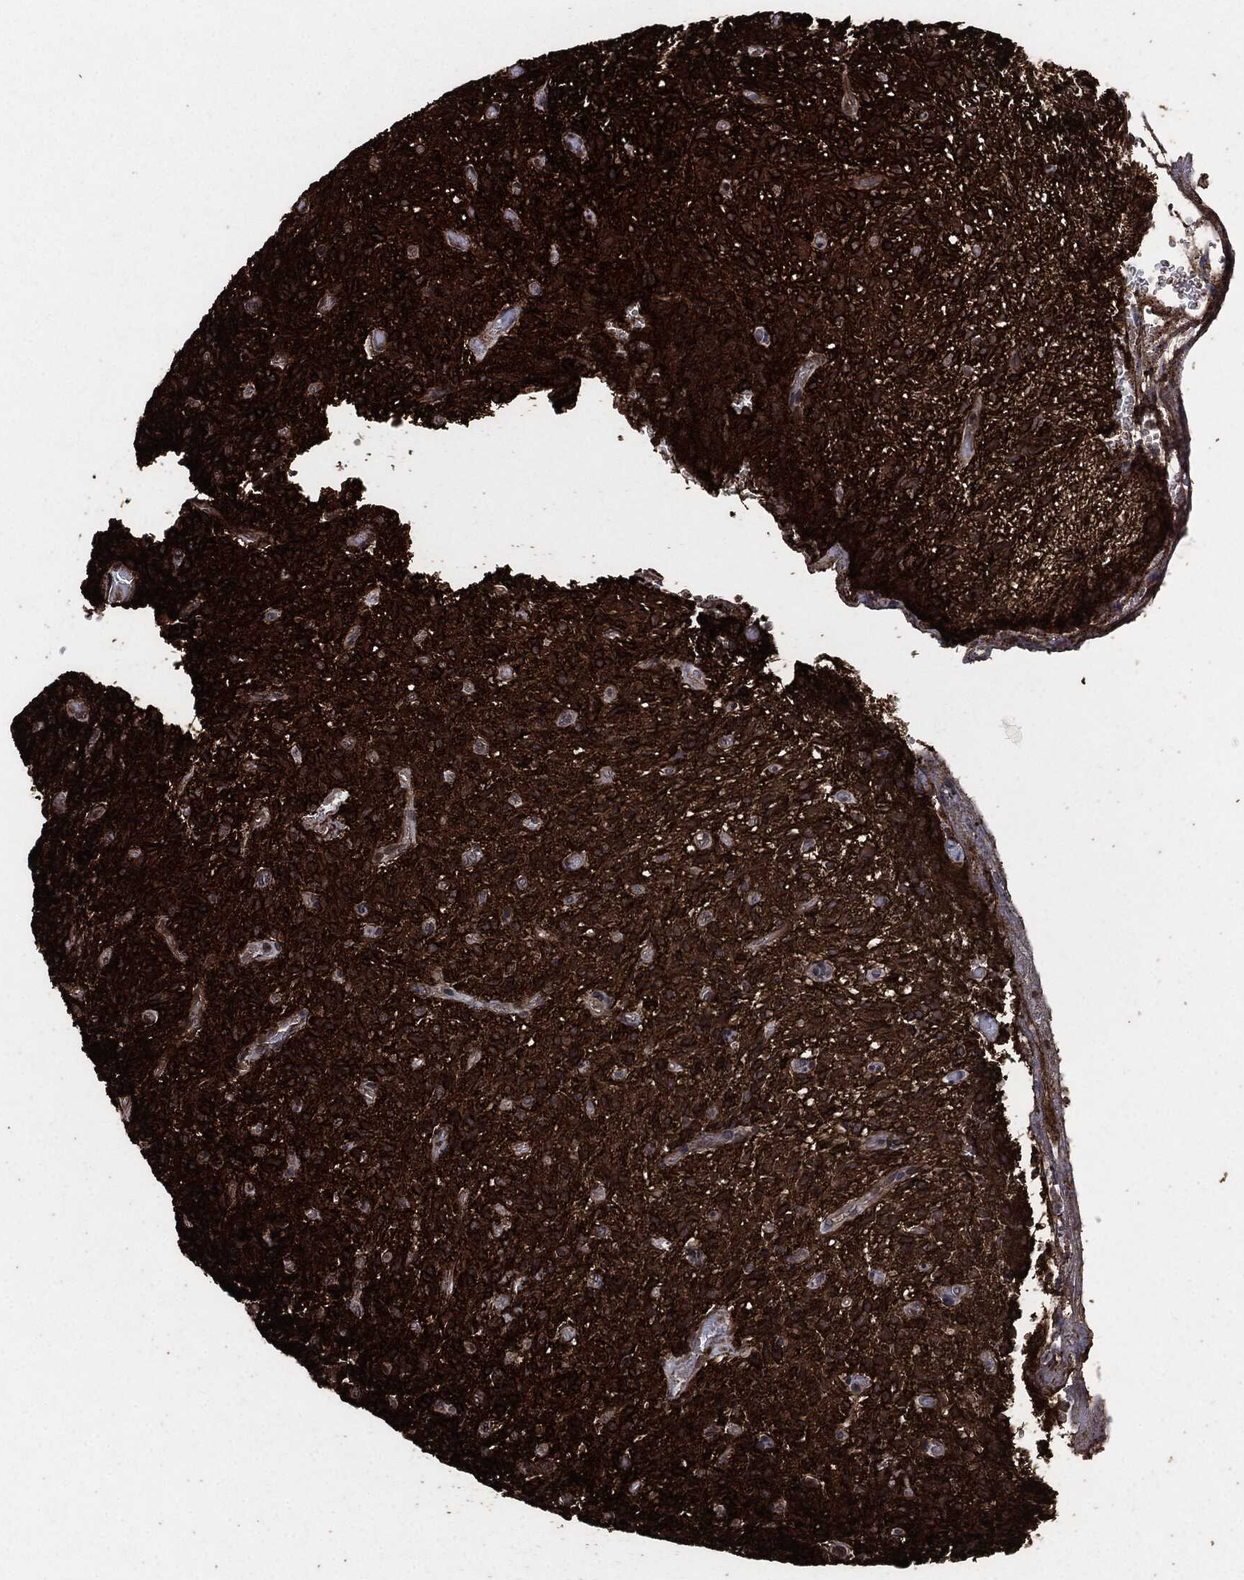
{"staining": {"intensity": "strong", "quantity": ">75%", "location": "cytoplasmic/membranous"}, "tissue": "glioma", "cell_type": "Tumor cells", "image_type": "cancer", "snomed": [{"axis": "morphology", "description": "Glioma, malignant, High grade"}, {"axis": "topography", "description": "Brain"}], "caption": "Immunohistochemistry (IHC) of high-grade glioma (malignant) shows high levels of strong cytoplasmic/membranous positivity in approximately >75% of tumor cells.", "gene": "EGFR", "patient": {"sex": "male", "age": 64}}